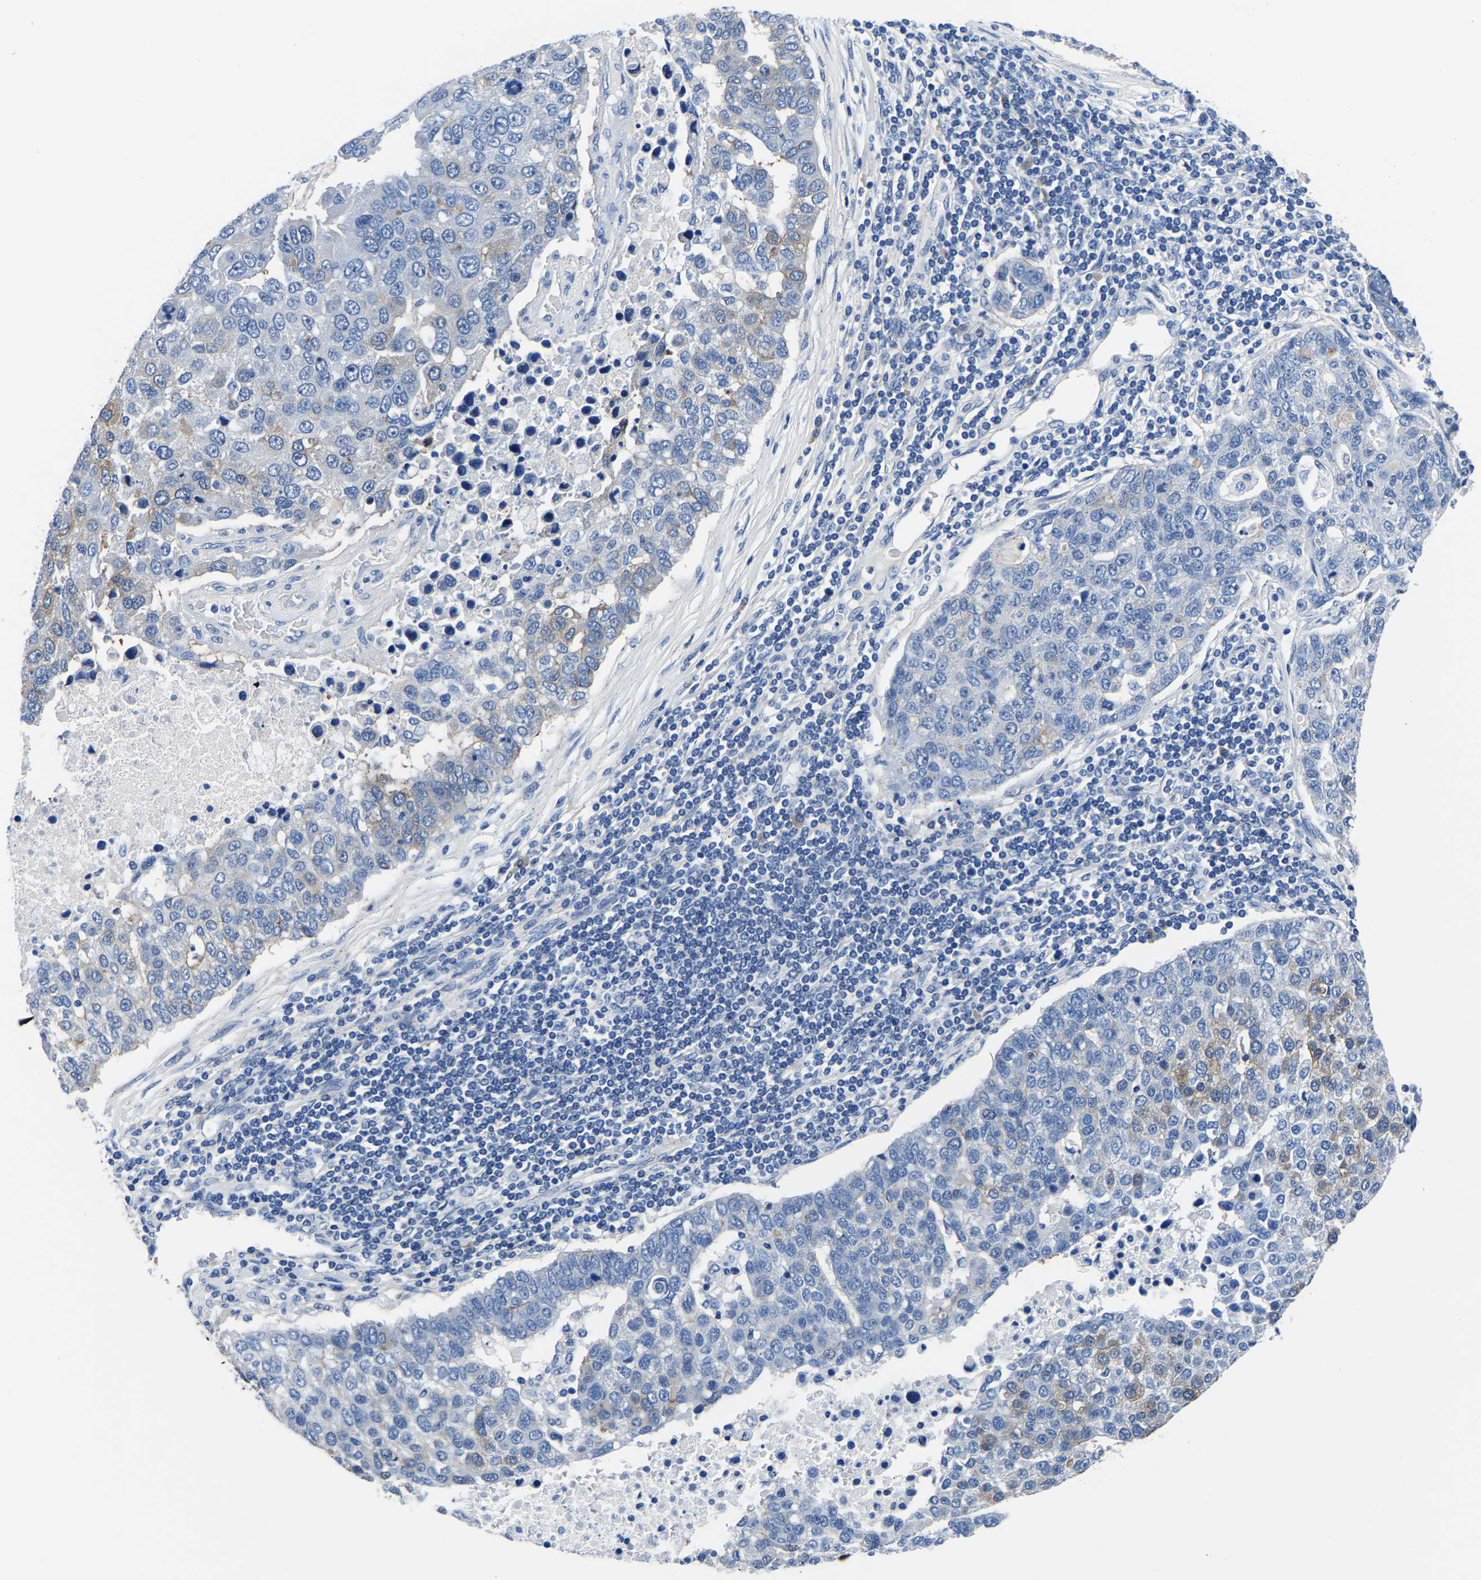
{"staining": {"intensity": "weak", "quantity": "<25%", "location": "cytoplasmic/membranous"}, "tissue": "pancreatic cancer", "cell_type": "Tumor cells", "image_type": "cancer", "snomed": [{"axis": "morphology", "description": "Adenocarcinoma, NOS"}, {"axis": "topography", "description": "Pancreas"}], "caption": "Protein analysis of pancreatic cancer reveals no significant staining in tumor cells.", "gene": "TFG", "patient": {"sex": "female", "age": 61}}